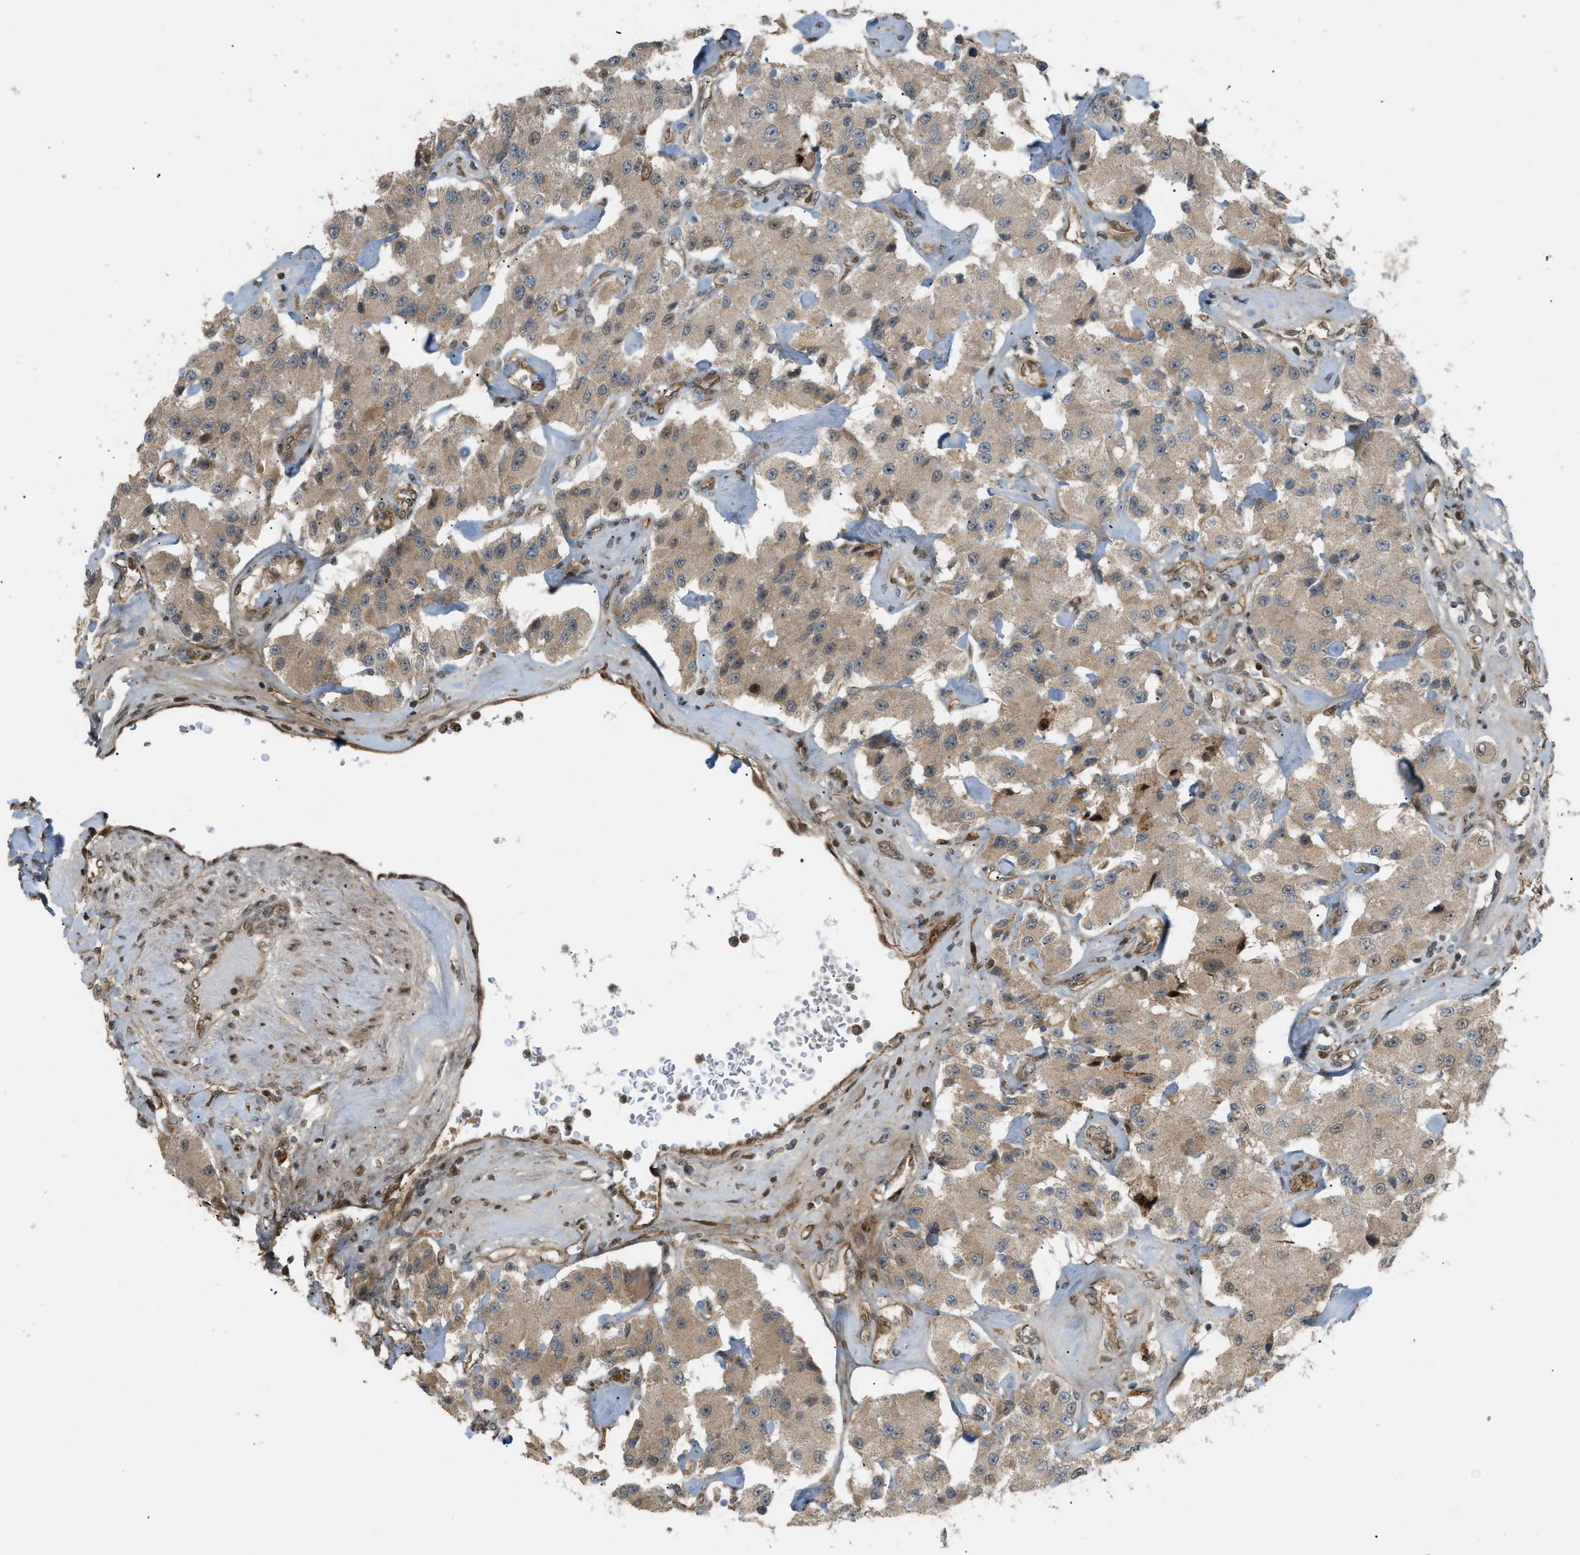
{"staining": {"intensity": "weak", "quantity": ">75%", "location": "cytoplasmic/membranous"}, "tissue": "carcinoid", "cell_type": "Tumor cells", "image_type": "cancer", "snomed": [{"axis": "morphology", "description": "Carcinoid, malignant, NOS"}, {"axis": "topography", "description": "Pancreas"}], "caption": "This micrograph reveals carcinoid stained with IHC to label a protein in brown. The cytoplasmic/membranous of tumor cells show weak positivity for the protein. Nuclei are counter-stained blue.", "gene": "CCDC186", "patient": {"sex": "male", "age": 41}}